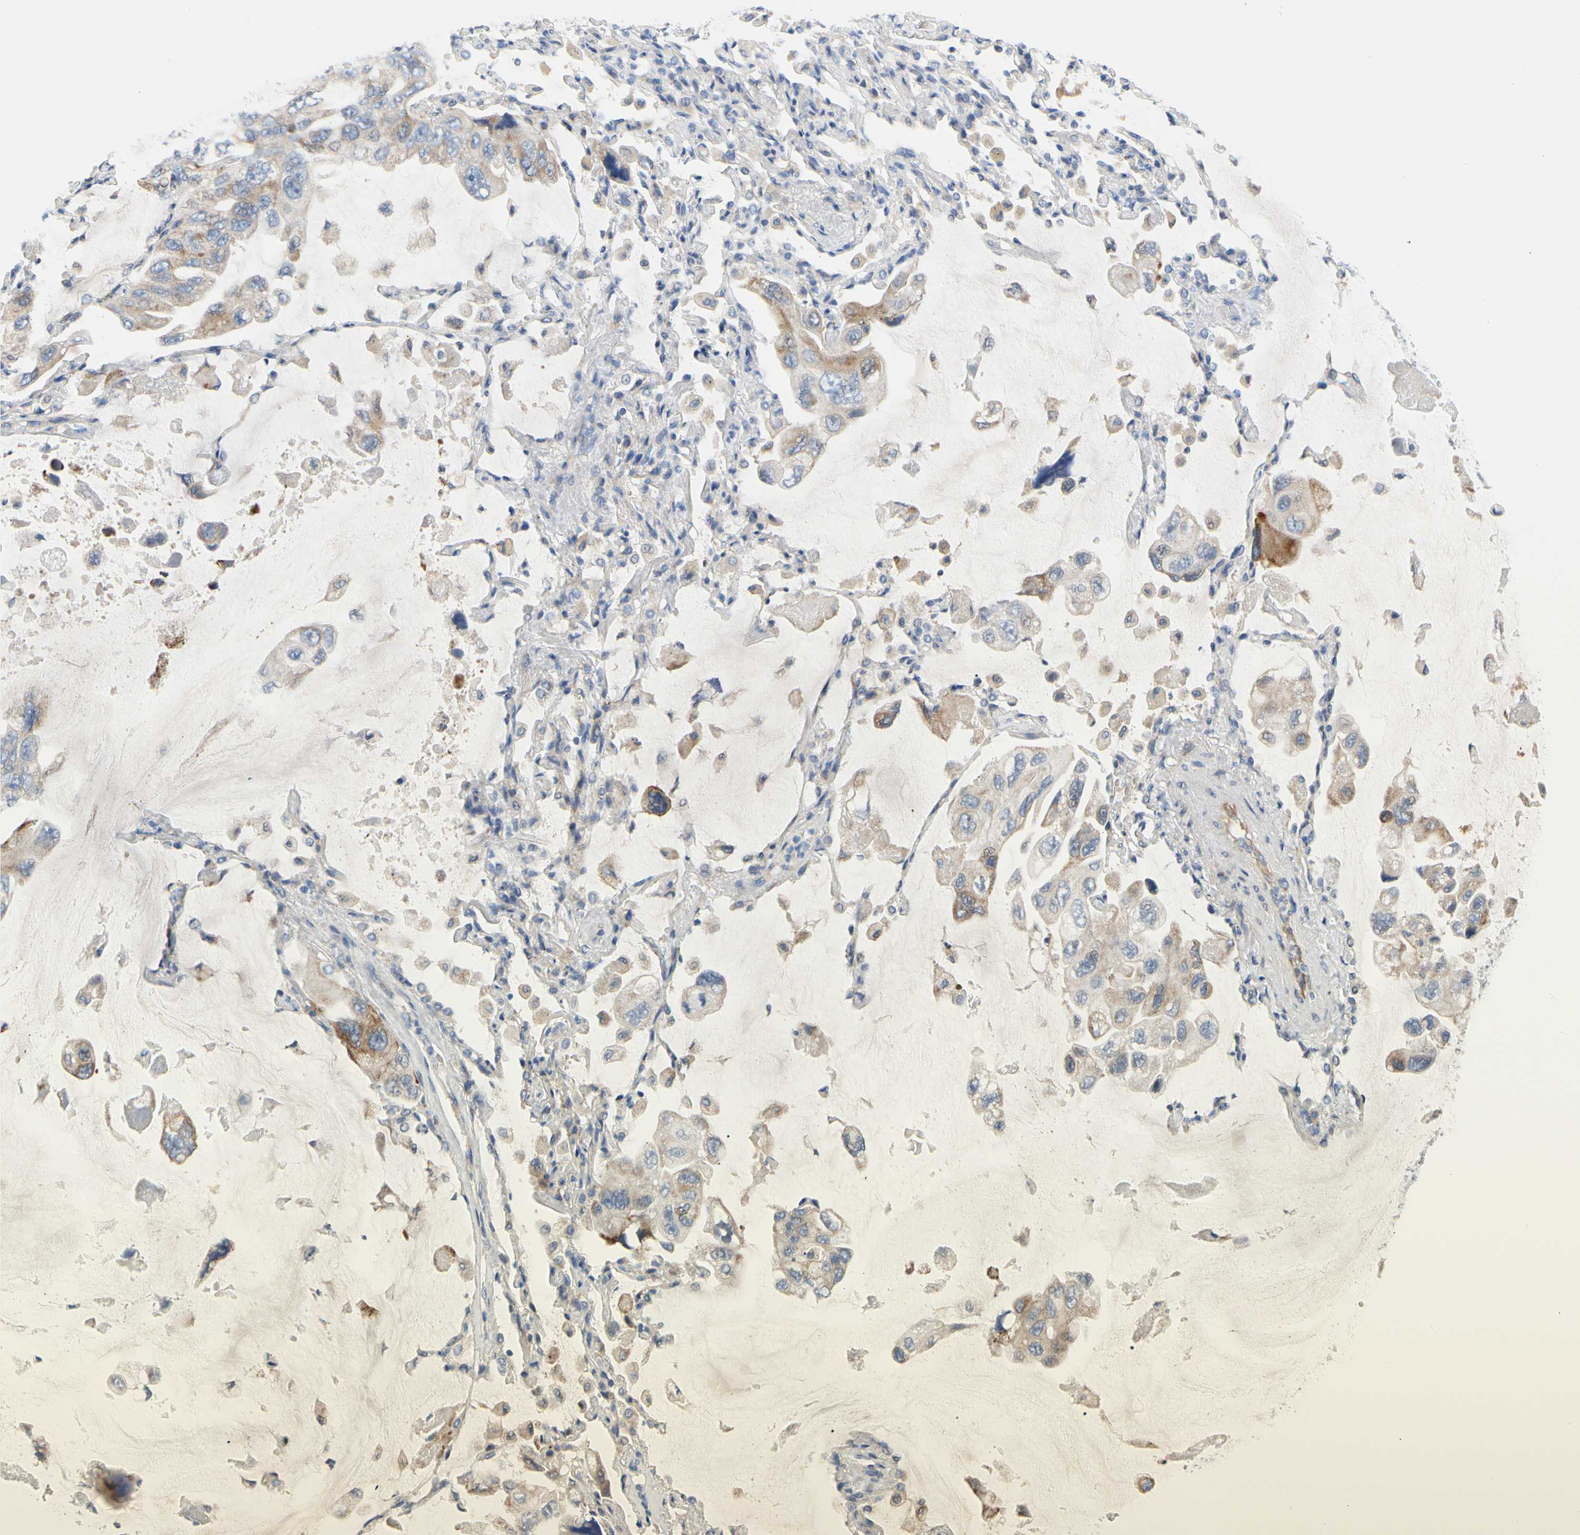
{"staining": {"intensity": "moderate", "quantity": "25%-75%", "location": "cytoplasmic/membranous"}, "tissue": "lung cancer", "cell_type": "Tumor cells", "image_type": "cancer", "snomed": [{"axis": "morphology", "description": "Squamous cell carcinoma, NOS"}, {"axis": "topography", "description": "Lung"}], "caption": "Moderate cytoplasmic/membranous expression is present in approximately 25%-75% of tumor cells in lung cancer (squamous cell carcinoma).", "gene": "ZNF236", "patient": {"sex": "female", "age": 73}}